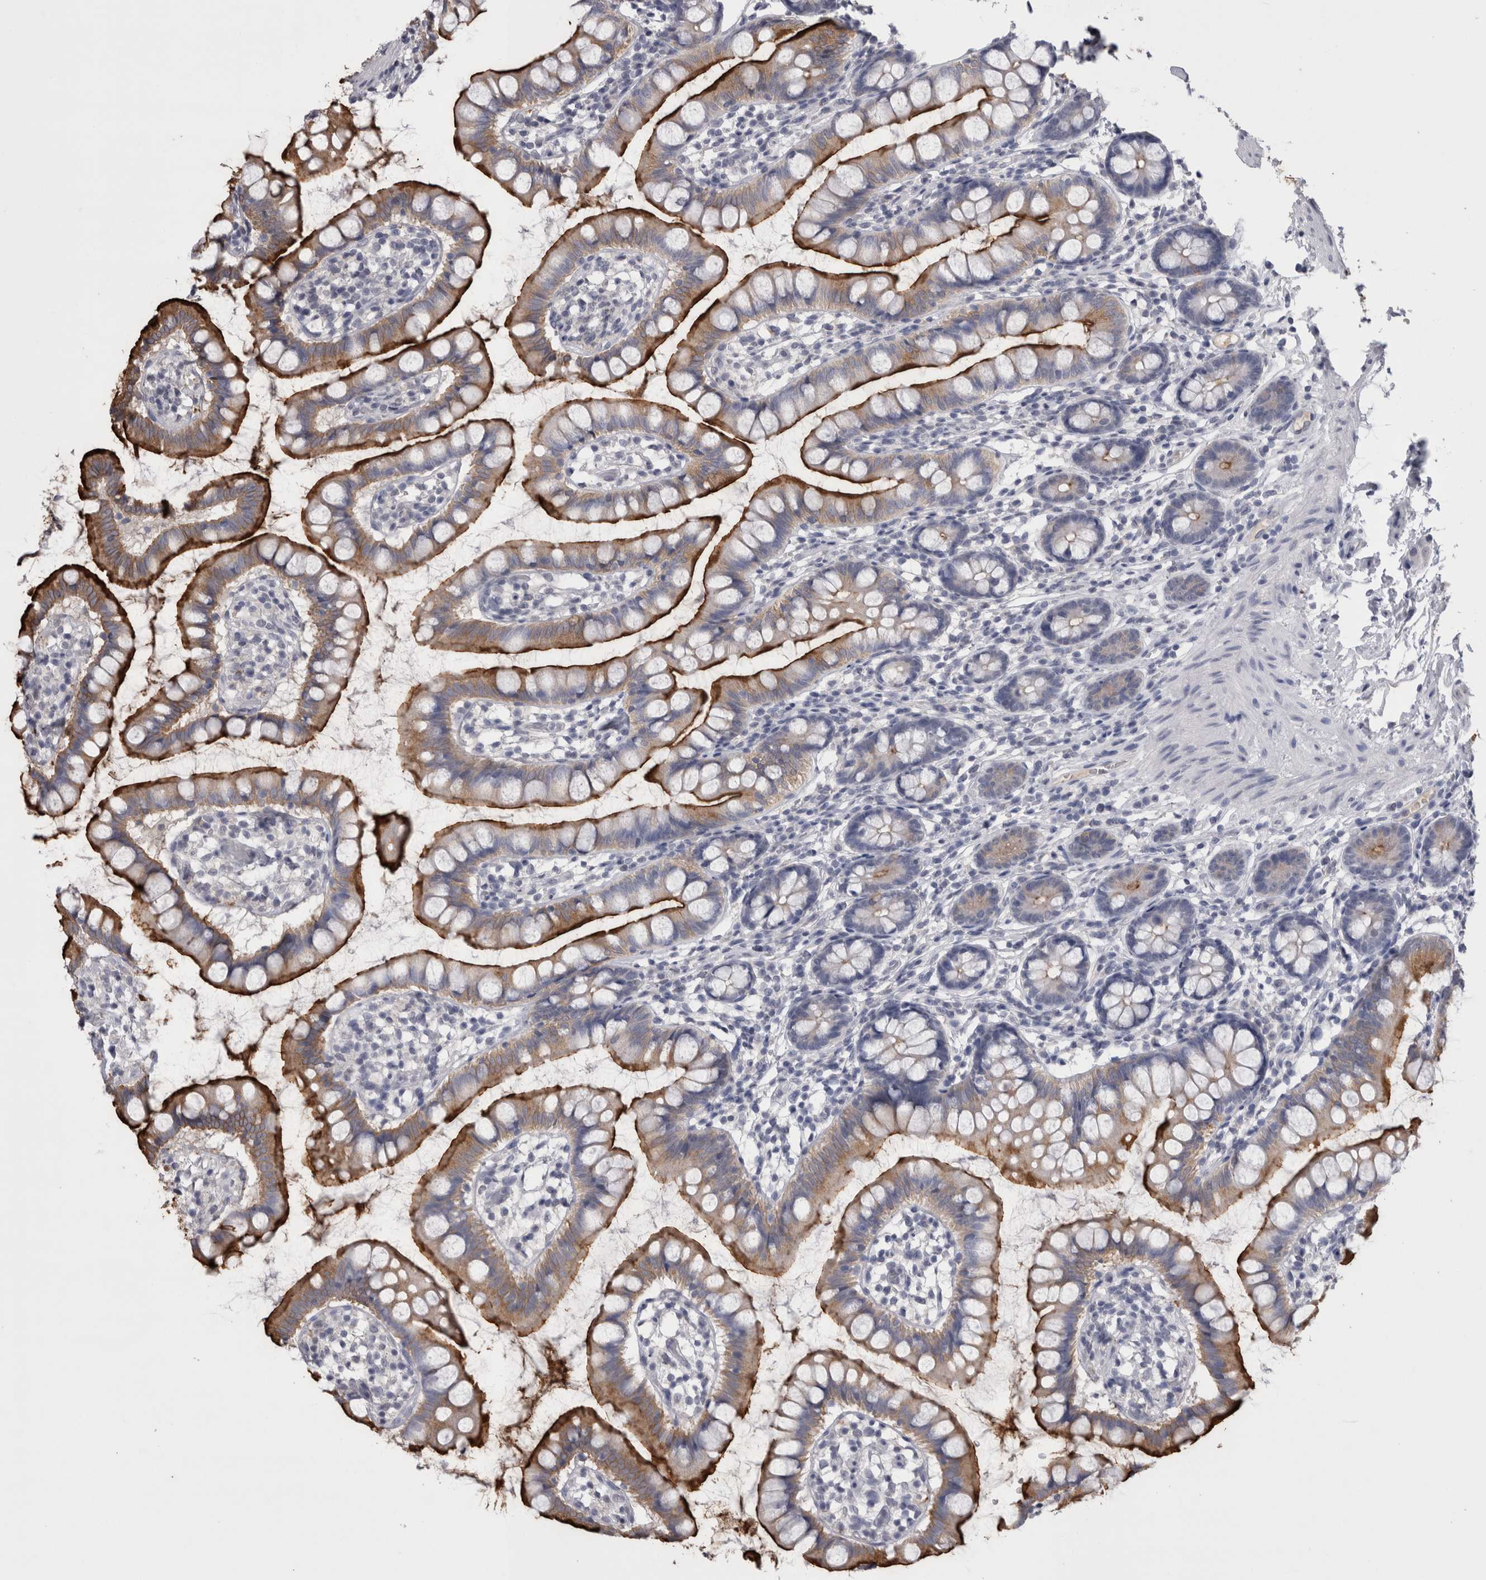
{"staining": {"intensity": "strong", "quantity": ">75%", "location": "cytoplasmic/membranous"}, "tissue": "small intestine", "cell_type": "Glandular cells", "image_type": "normal", "snomed": [{"axis": "morphology", "description": "Normal tissue, NOS"}, {"axis": "topography", "description": "Small intestine"}], "caption": "This is an image of immunohistochemistry (IHC) staining of unremarkable small intestine, which shows strong positivity in the cytoplasmic/membranous of glandular cells.", "gene": "CDHR5", "patient": {"sex": "female", "age": 84}}